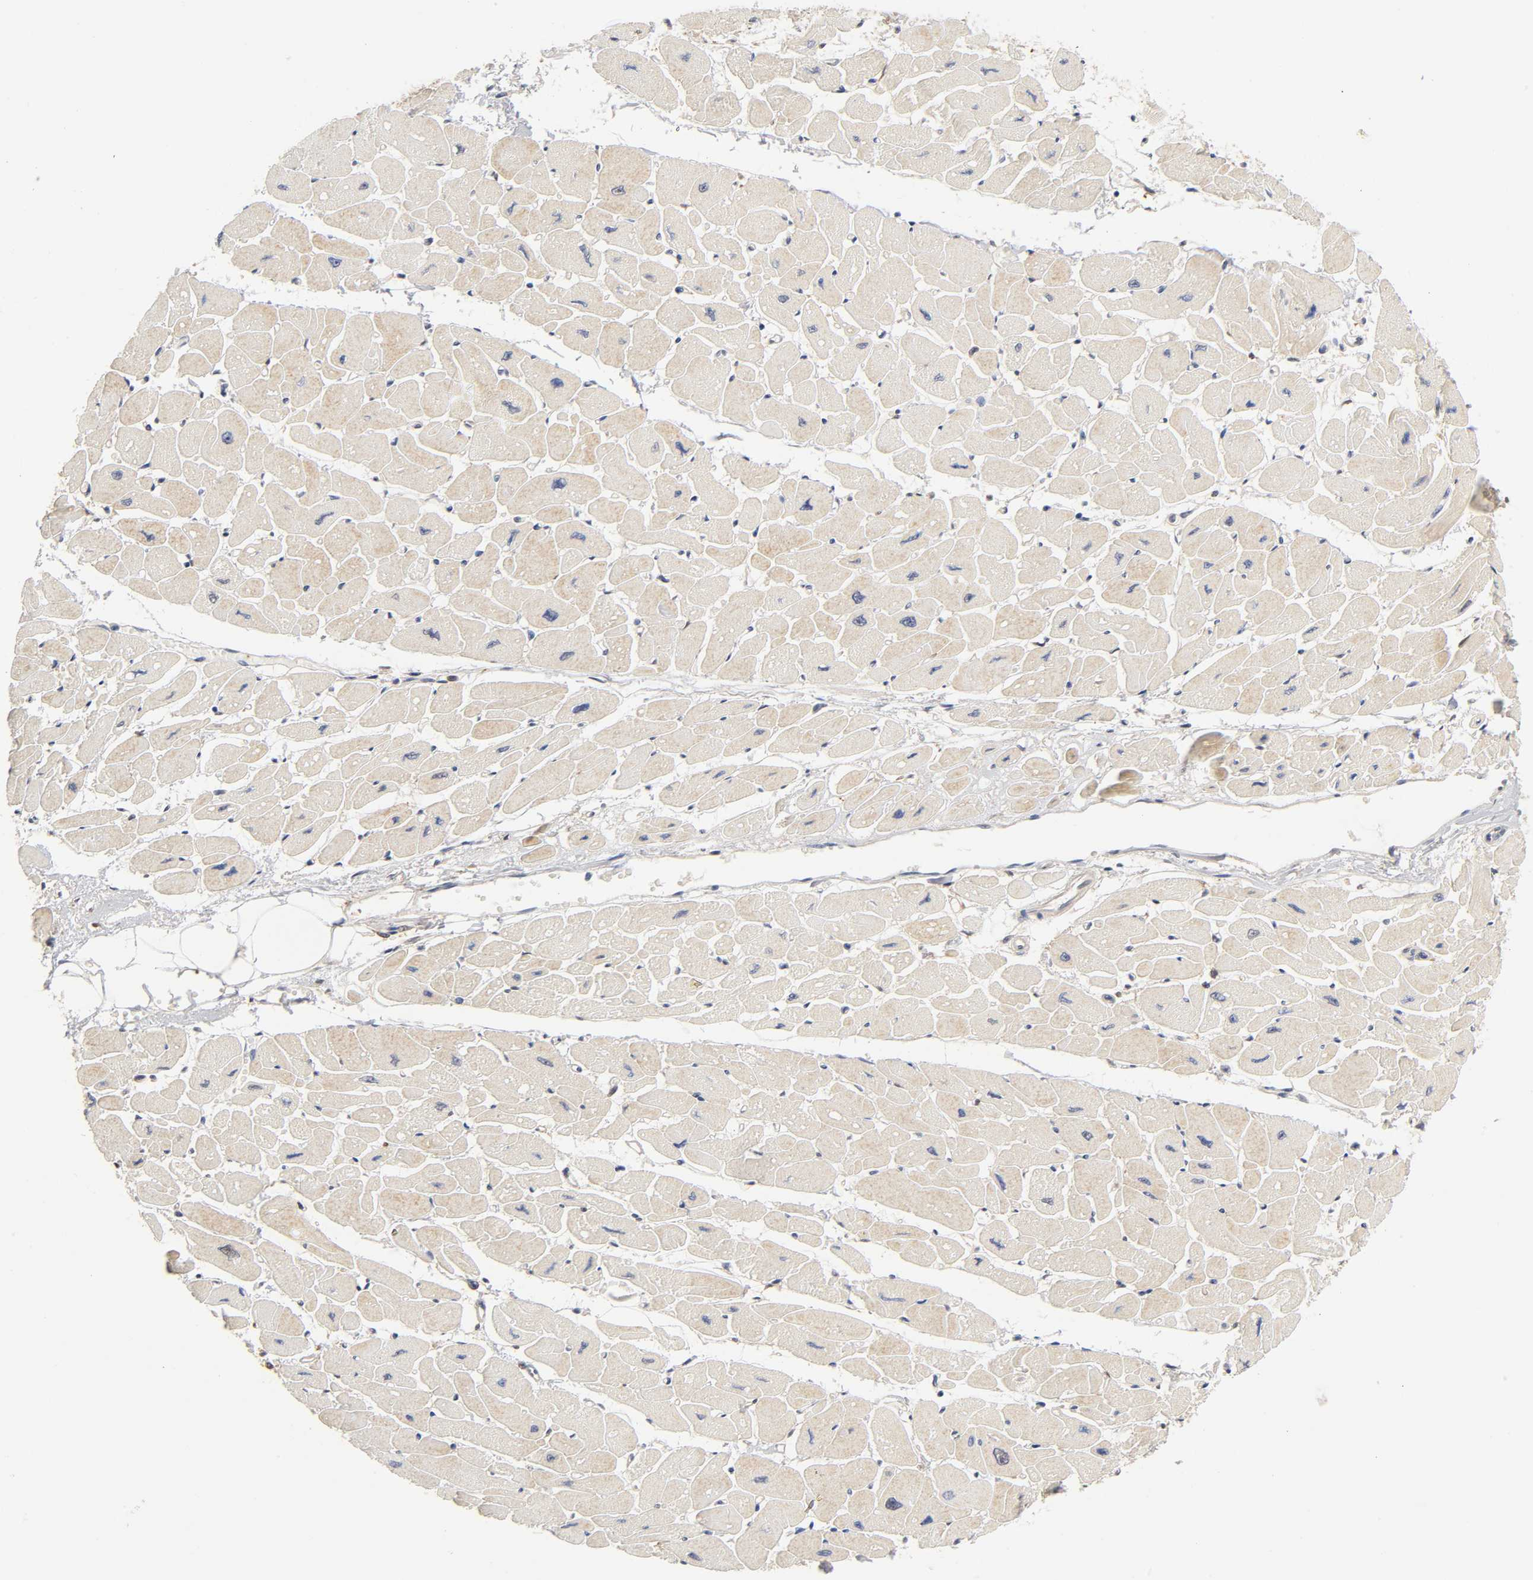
{"staining": {"intensity": "weak", "quantity": "25%-75%", "location": "cytoplasmic/membranous"}, "tissue": "heart muscle", "cell_type": "Cardiomyocytes", "image_type": "normal", "snomed": [{"axis": "morphology", "description": "Normal tissue, NOS"}, {"axis": "topography", "description": "Heart"}], "caption": "The image displays immunohistochemical staining of benign heart muscle. There is weak cytoplasmic/membranous expression is present in approximately 25%-75% of cardiomyocytes.", "gene": "PDE5A", "patient": {"sex": "female", "age": 54}}